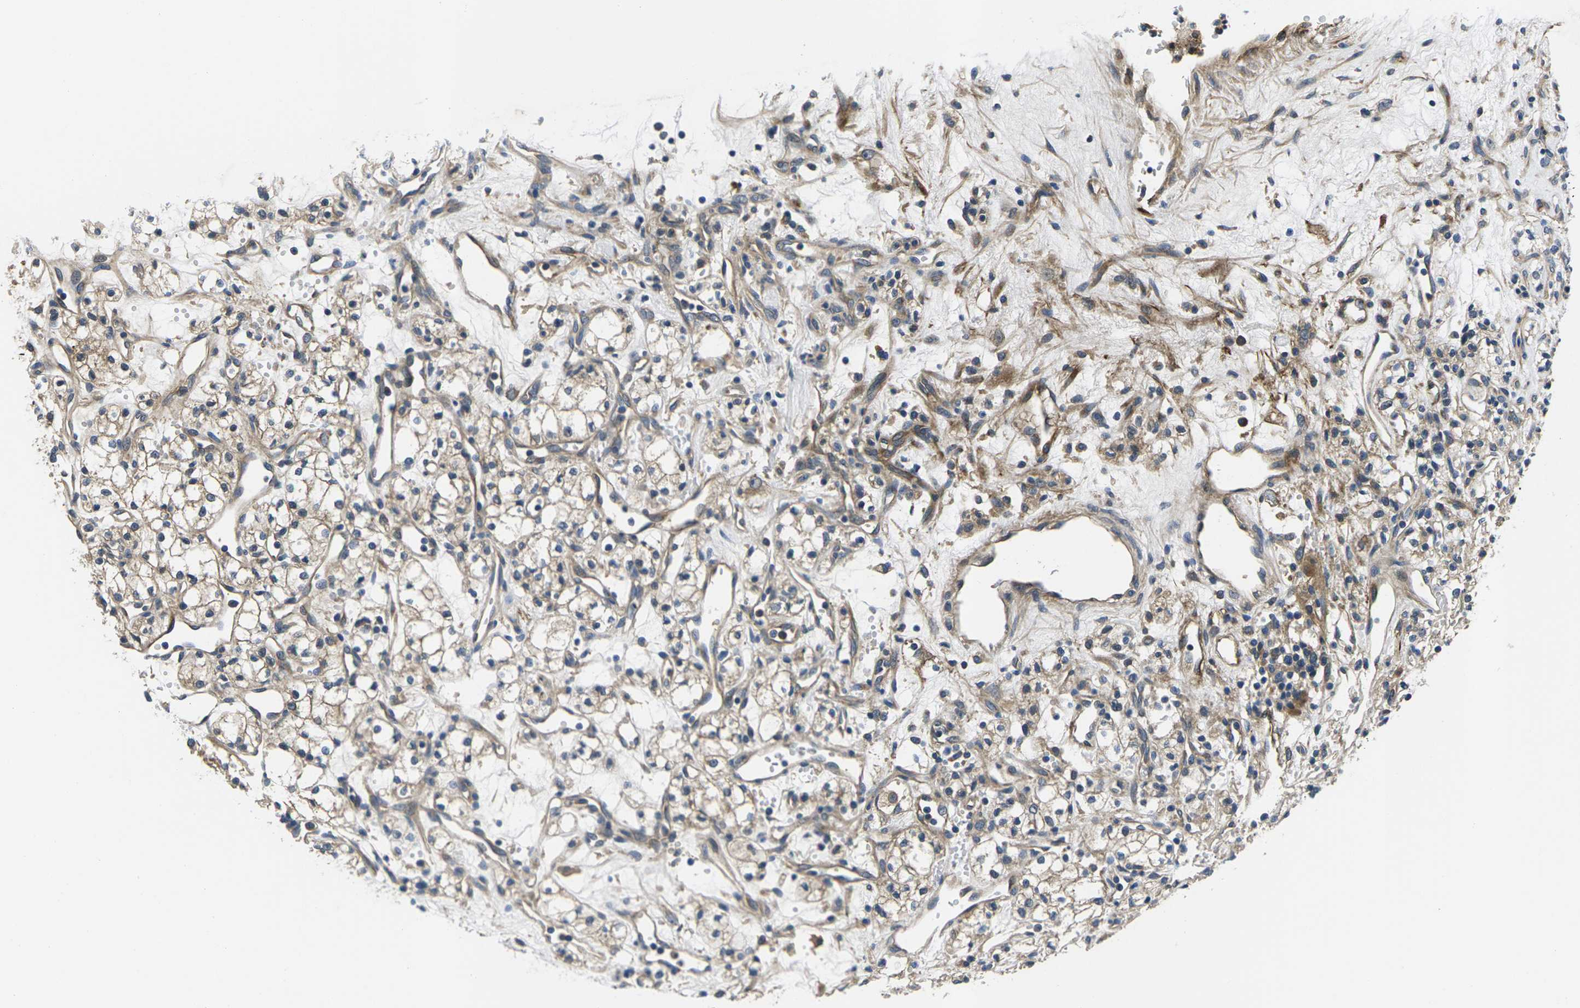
{"staining": {"intensity": "weak", "quantity": ">75%", "location": "cytoplasmic/membranous"}, "tissue": "renal cancer", "cell_type": "Tumor cells", "image_type": "cancer", "snomed": [{"axis": "morphology", "description": "Adenocarcinoma, NOS"}, {"axis": "topography", "description": "Kidney"}], "caption": "This photomicrograph exhibits immunohistochemistry staining of renal adenocarcinoma, with low weak cytoplasmic/membranous staining in approximately >75% of tumor cells.", "gene": "PLCE1", "patient": {"sex": "male", "age": 59}}